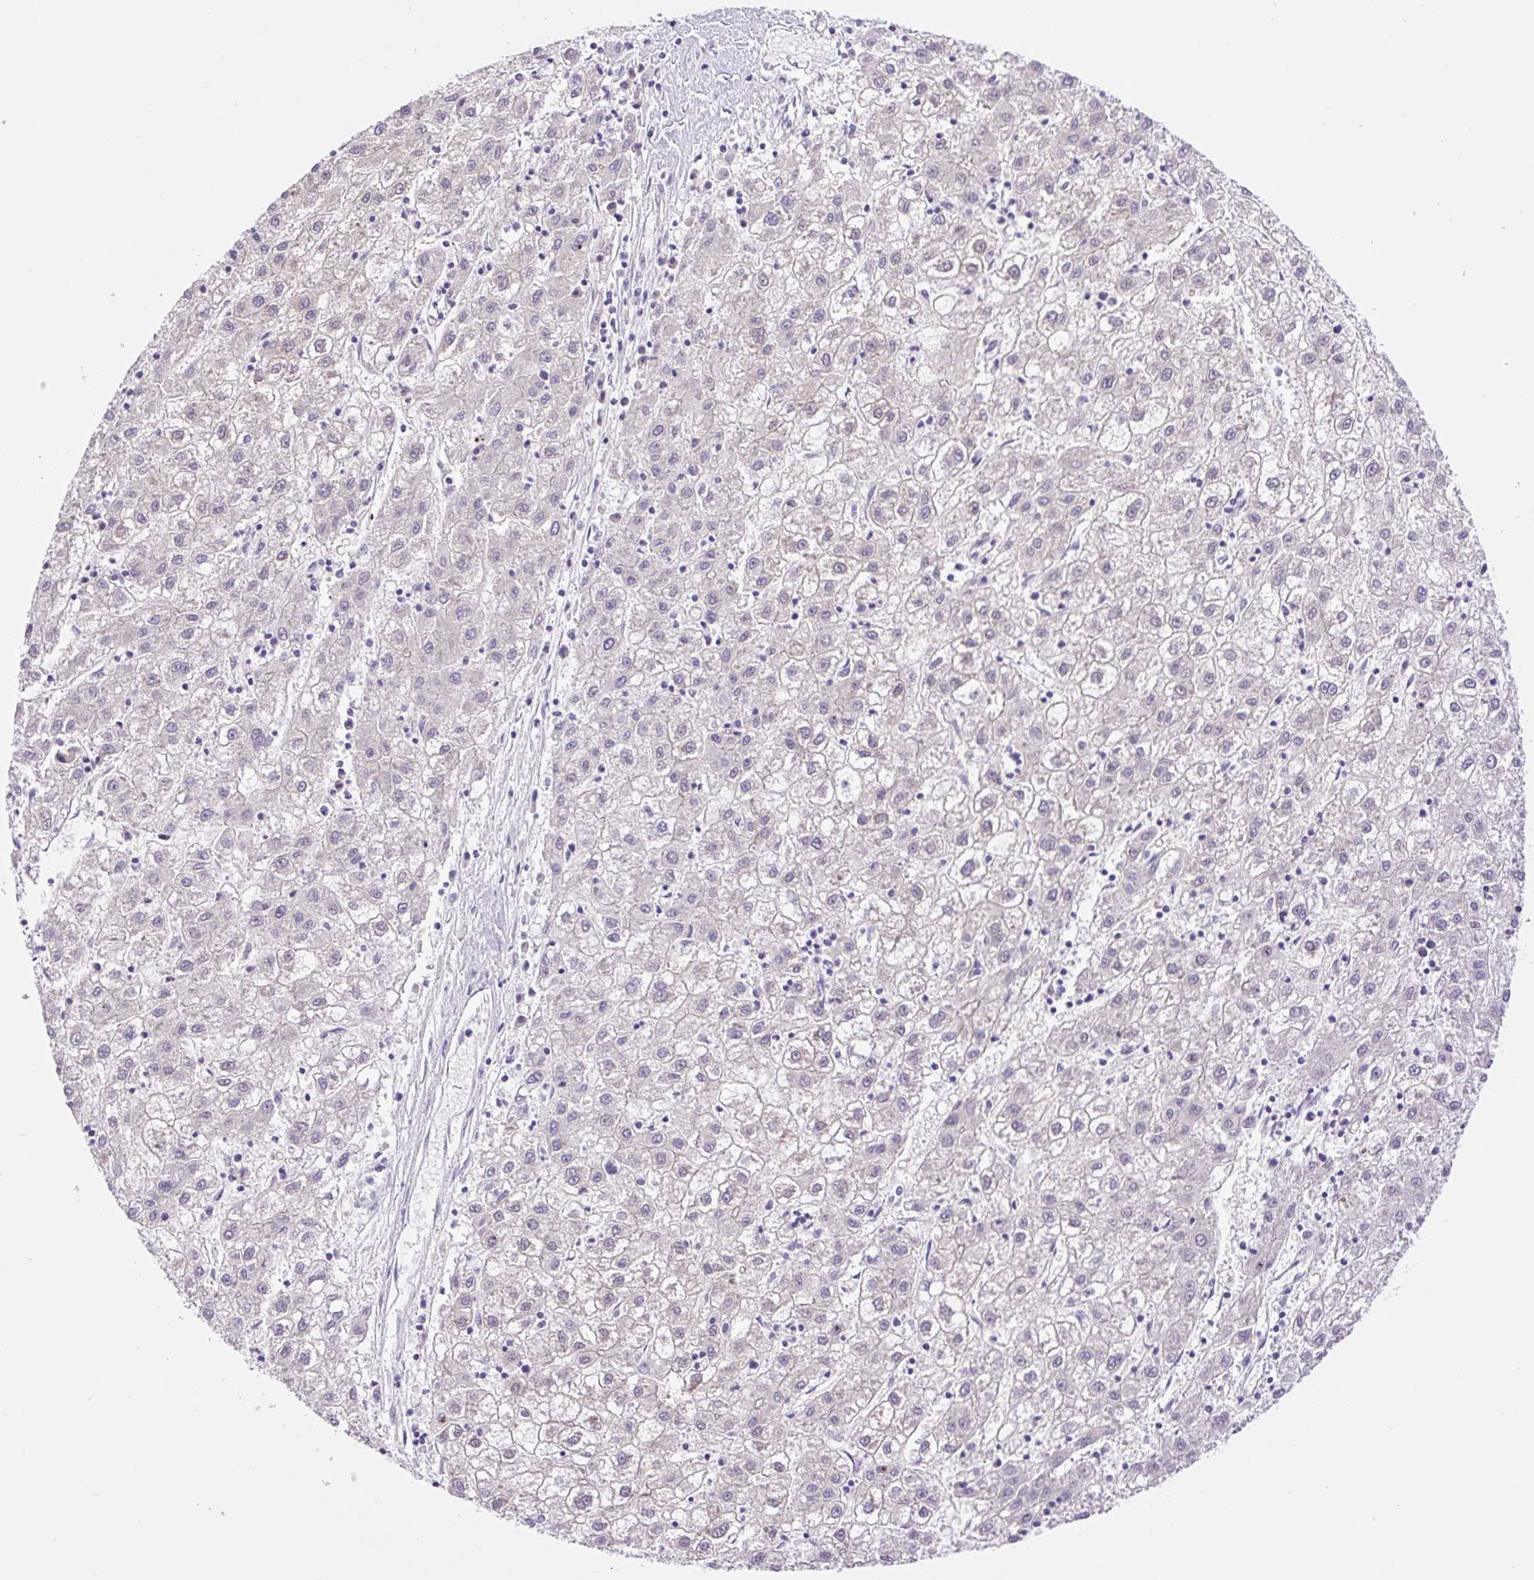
{"staining": {"intensity": "negative", "quantity": "none", "location": "none"}, "tissue": "liver cancer", "cell_type": "Tumor cells", "image_type": "cancer", "snomed": [{"axis": "morphology", "description": "Carcinoma, Hepatocellular, NOS"}, {"axis": "topography", "description": "Liver"}], "caption": "Liver cancer (hepatocellular carcinoma) was stained to show a protein in brown. There is no significant expression in tumor cells. Brightfield microscopy of immunohistochemistry stained with DAB (brown) and hematoxylin (blue), captured at high magnification.", "gene": "CAMK2B", "patient": {"sex": "male", "age": 72}}